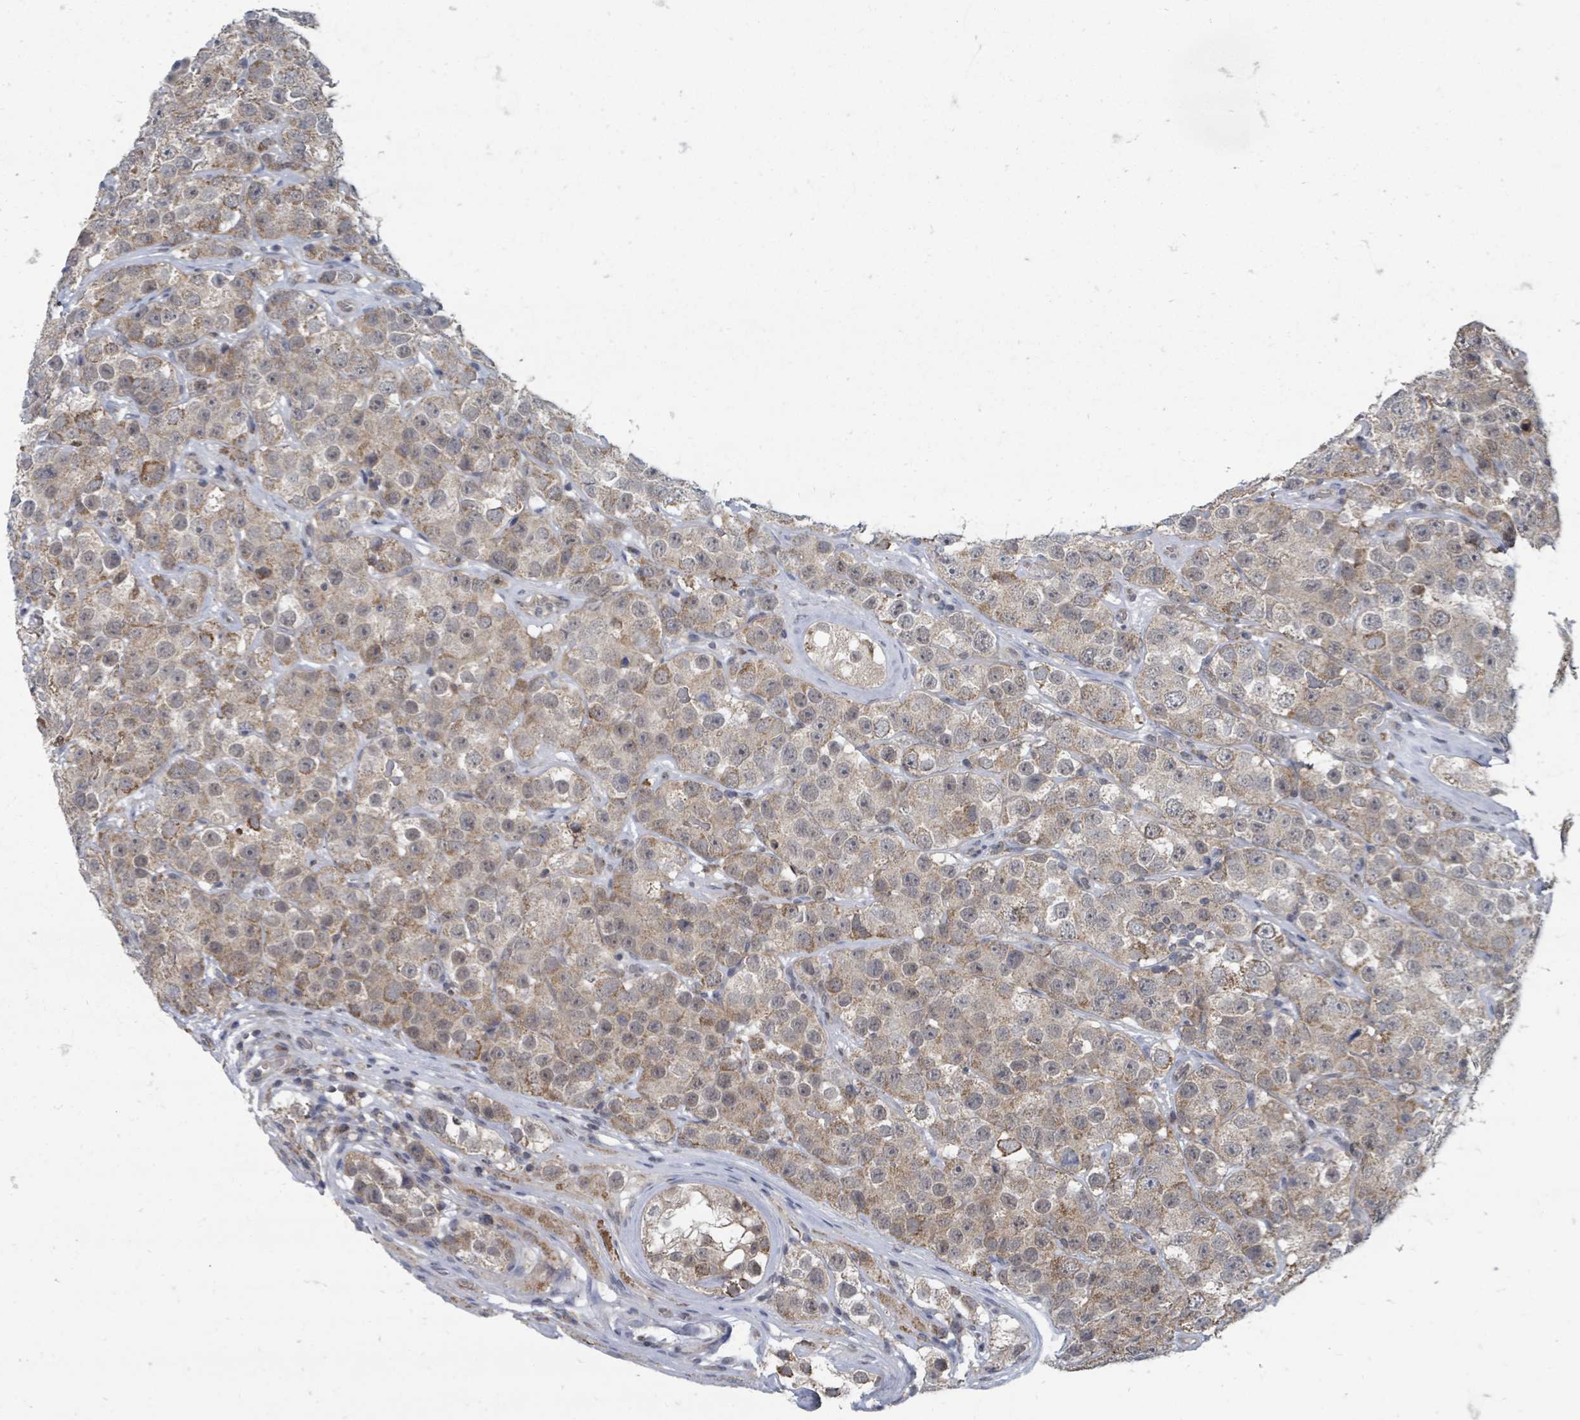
{"staining": {"intensity": "moderate", "quantity": "<25%", "location": "cytoplasmic/membranous"}, "tissue": "testis cancer", "cell_type": "Tumor cells", "image_type": "cancer", "snomed": [{"axis": "morphology", "description": "Seminoma, NOS"}, {"axis": "topography", "description": "Testis"}], "caption": "Brown immunohistochemical staining in human testis cancer (seminoma) exhibits moderate cytoplasmic/membranous staining in about <25% of tumor cells.", "gene": "MAGOHB", "patient": {"sex": "male", "age": 28}}